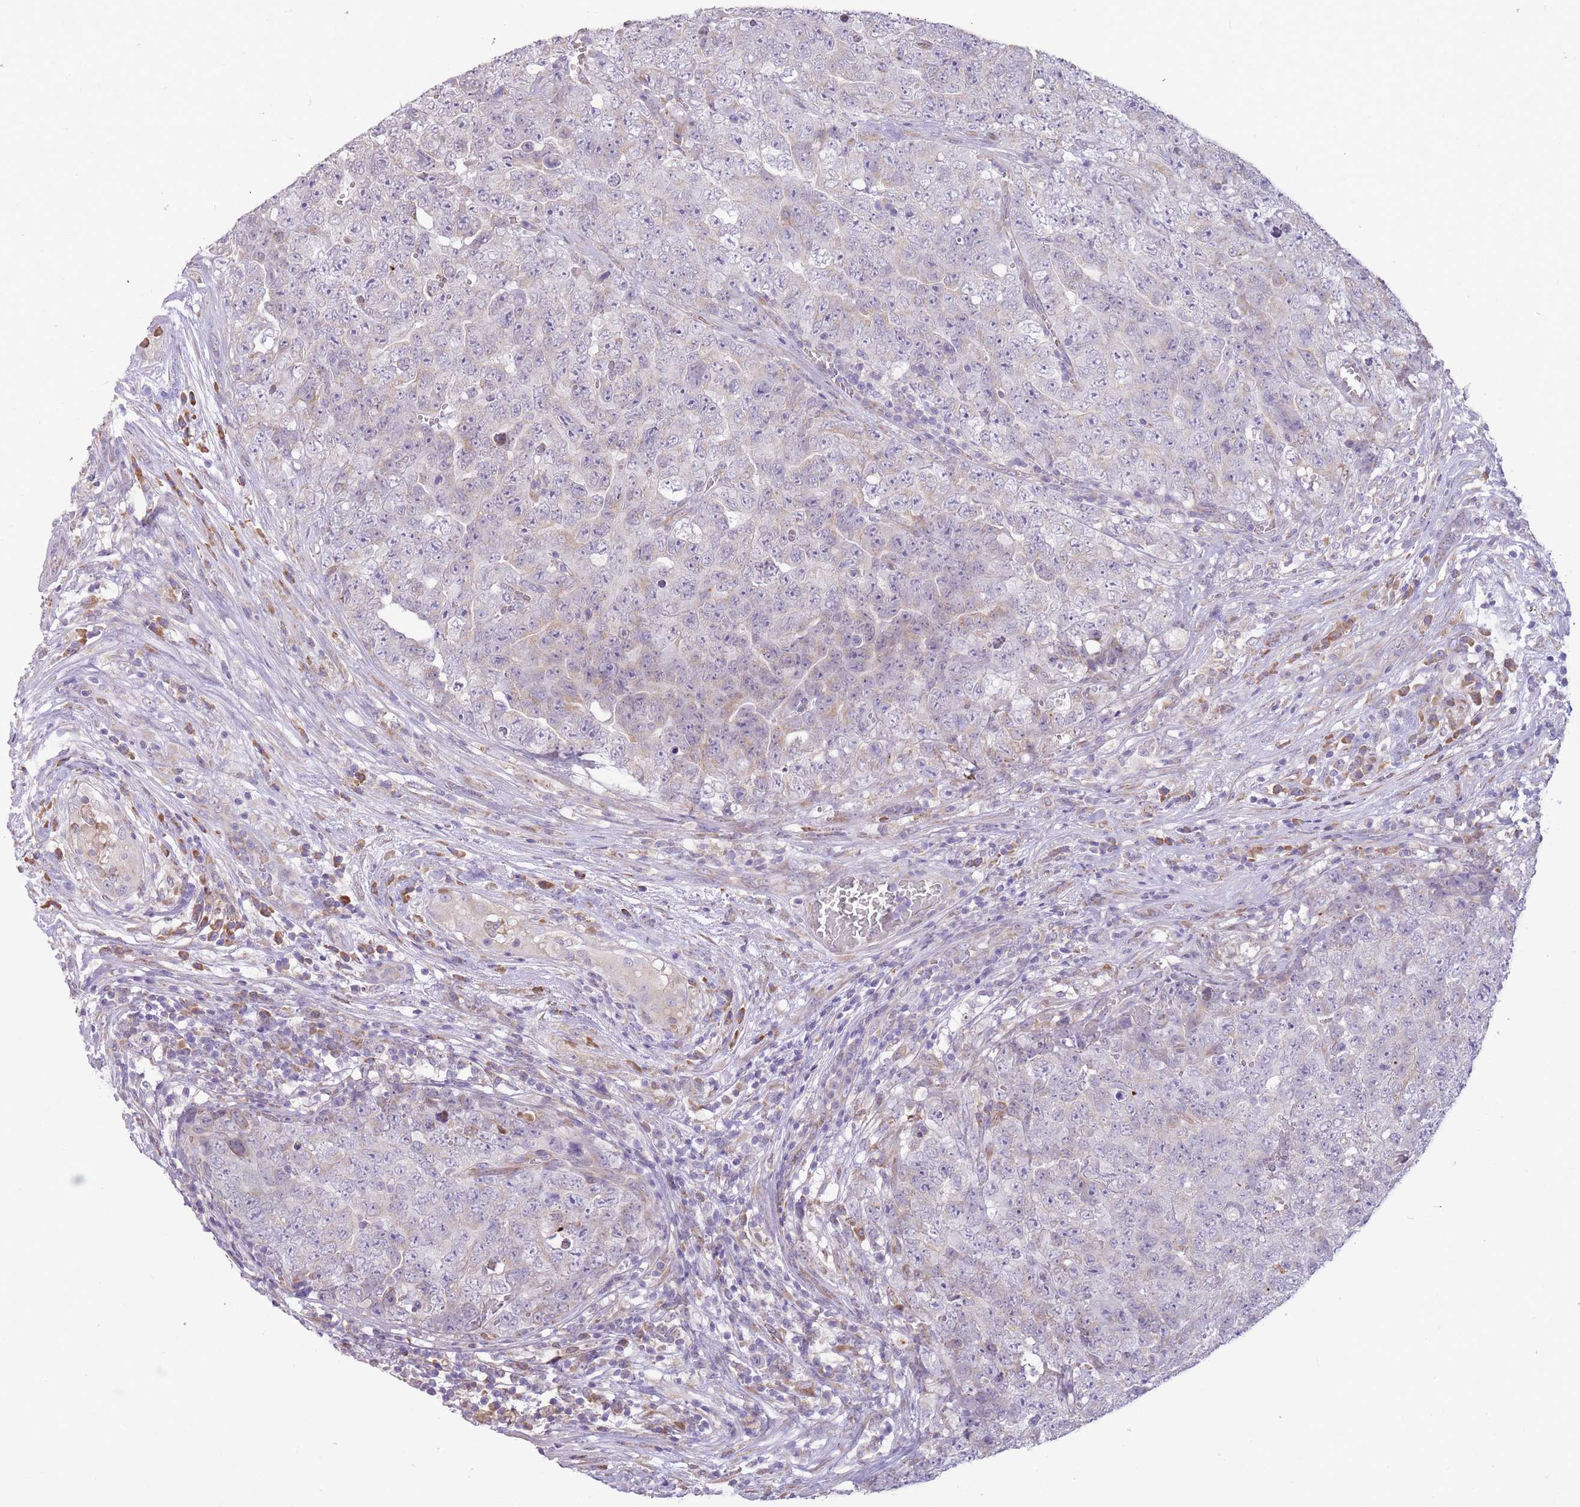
{"staining": {"intensity": "negative", "quantity": "none", "location": "none"}, "tissue": "testis cancer", "cell_type": "Tumor cells", "image_type": "cancer", "snomed": [{"axis": "morphology", "description": "Seminoma, NOS"}, {"axis": "morphology", "description": "Teratoma, malignant, NOS"}, {"axis": "topography", "description": "Testis"}], "caption": "An immunohistochemistry micrograph of seminoma (testis) is shown. There is no staining in tumor cells of seminoma (testis).", "gene": "TRAPPC5", "patient": {"sex": "male", "age": 34}}